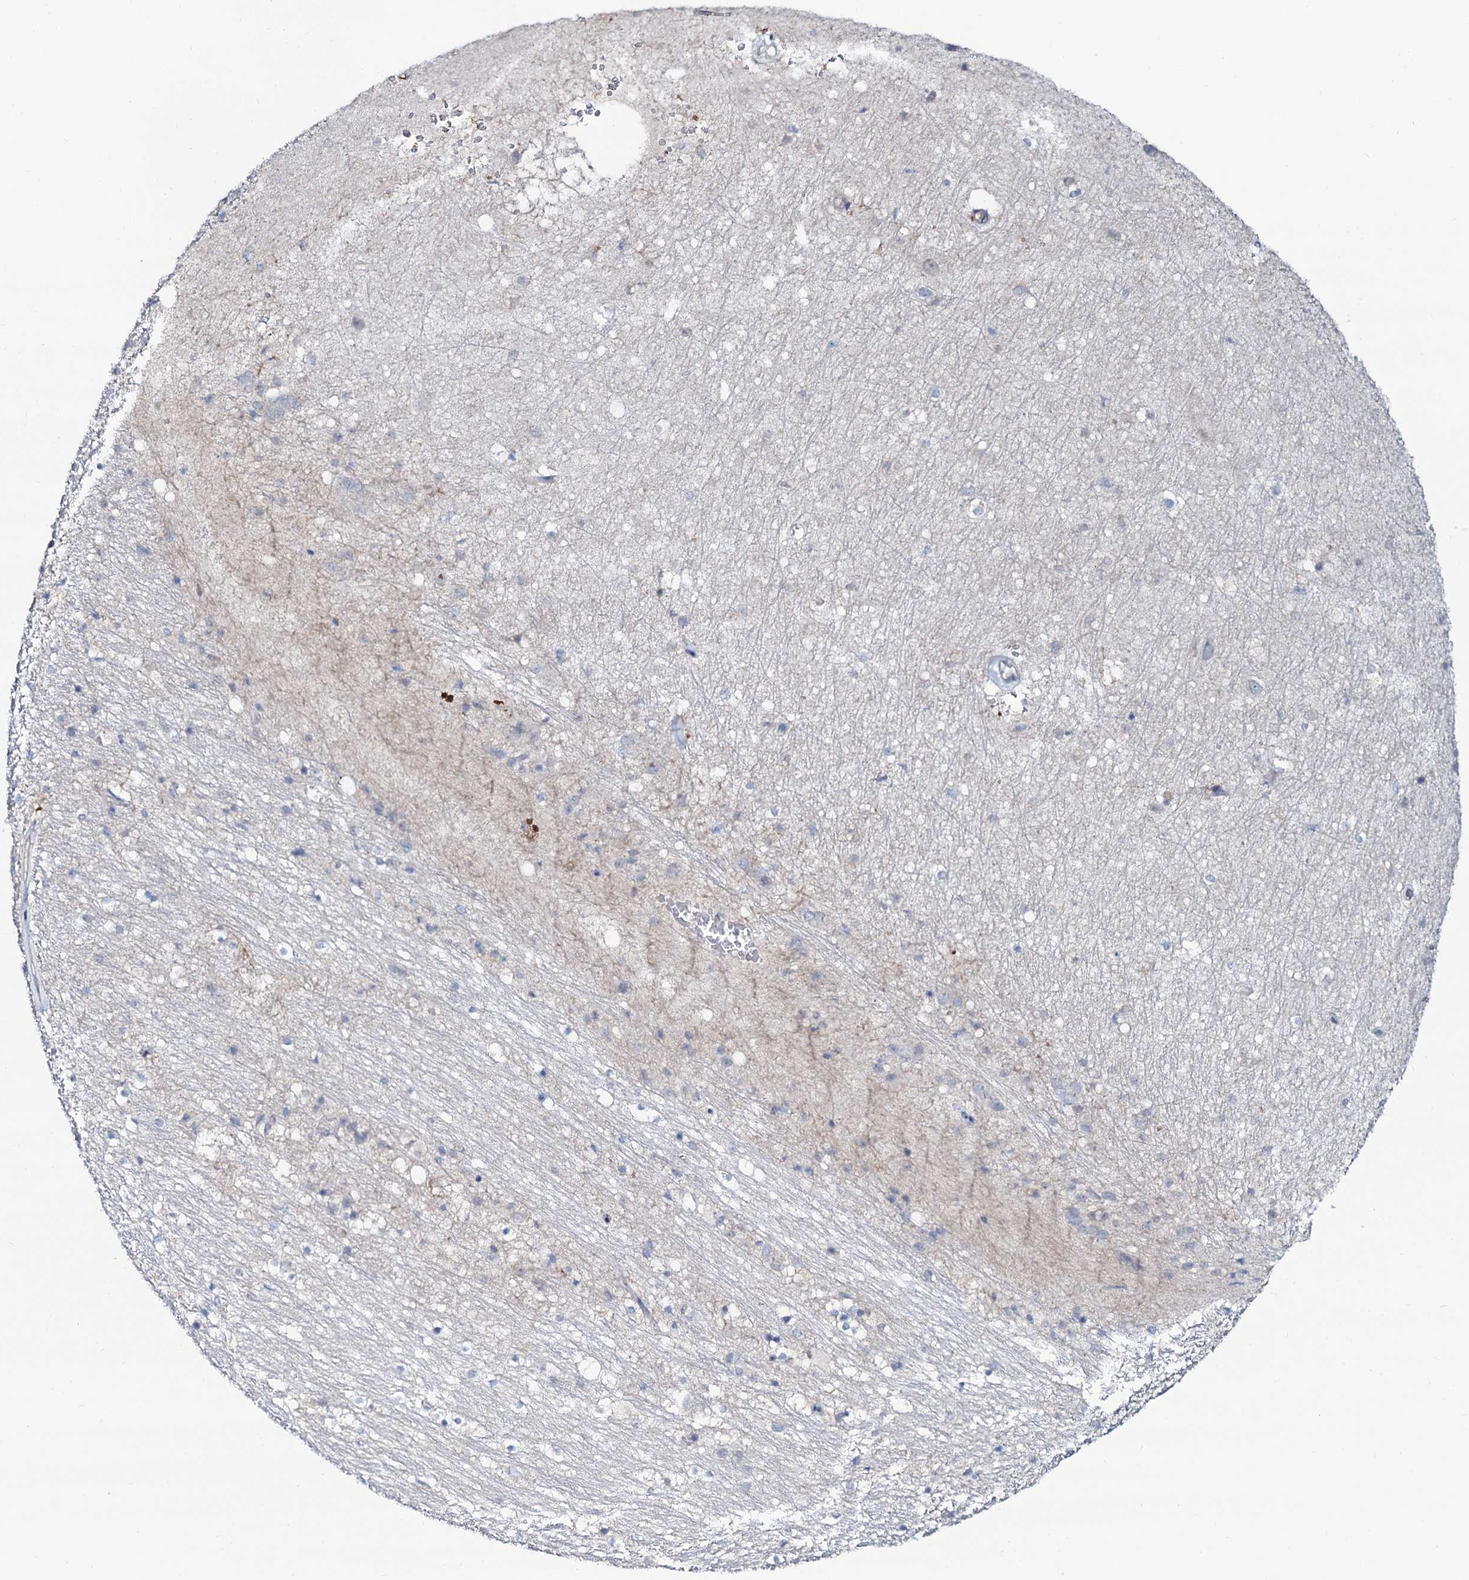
{"staining": {"intensity": "negative", "quantity": "none", "location": "none"}, "tissue": "hippocampus", "cell_type": "Glial cells", "image_type": "normal", "snomed": [{"axis": "morphology", "description": "Normal tissue, NOS"}, {"axis": "topography", "description": "Hippocampus"}], "caption": "An immunohistochemistry histopathology image of normal hippocampus is shown. There is no staining in glial cells of hippocampus.", "gene": "C10orf88", "patient": {"sex": "female", "age": 52}}